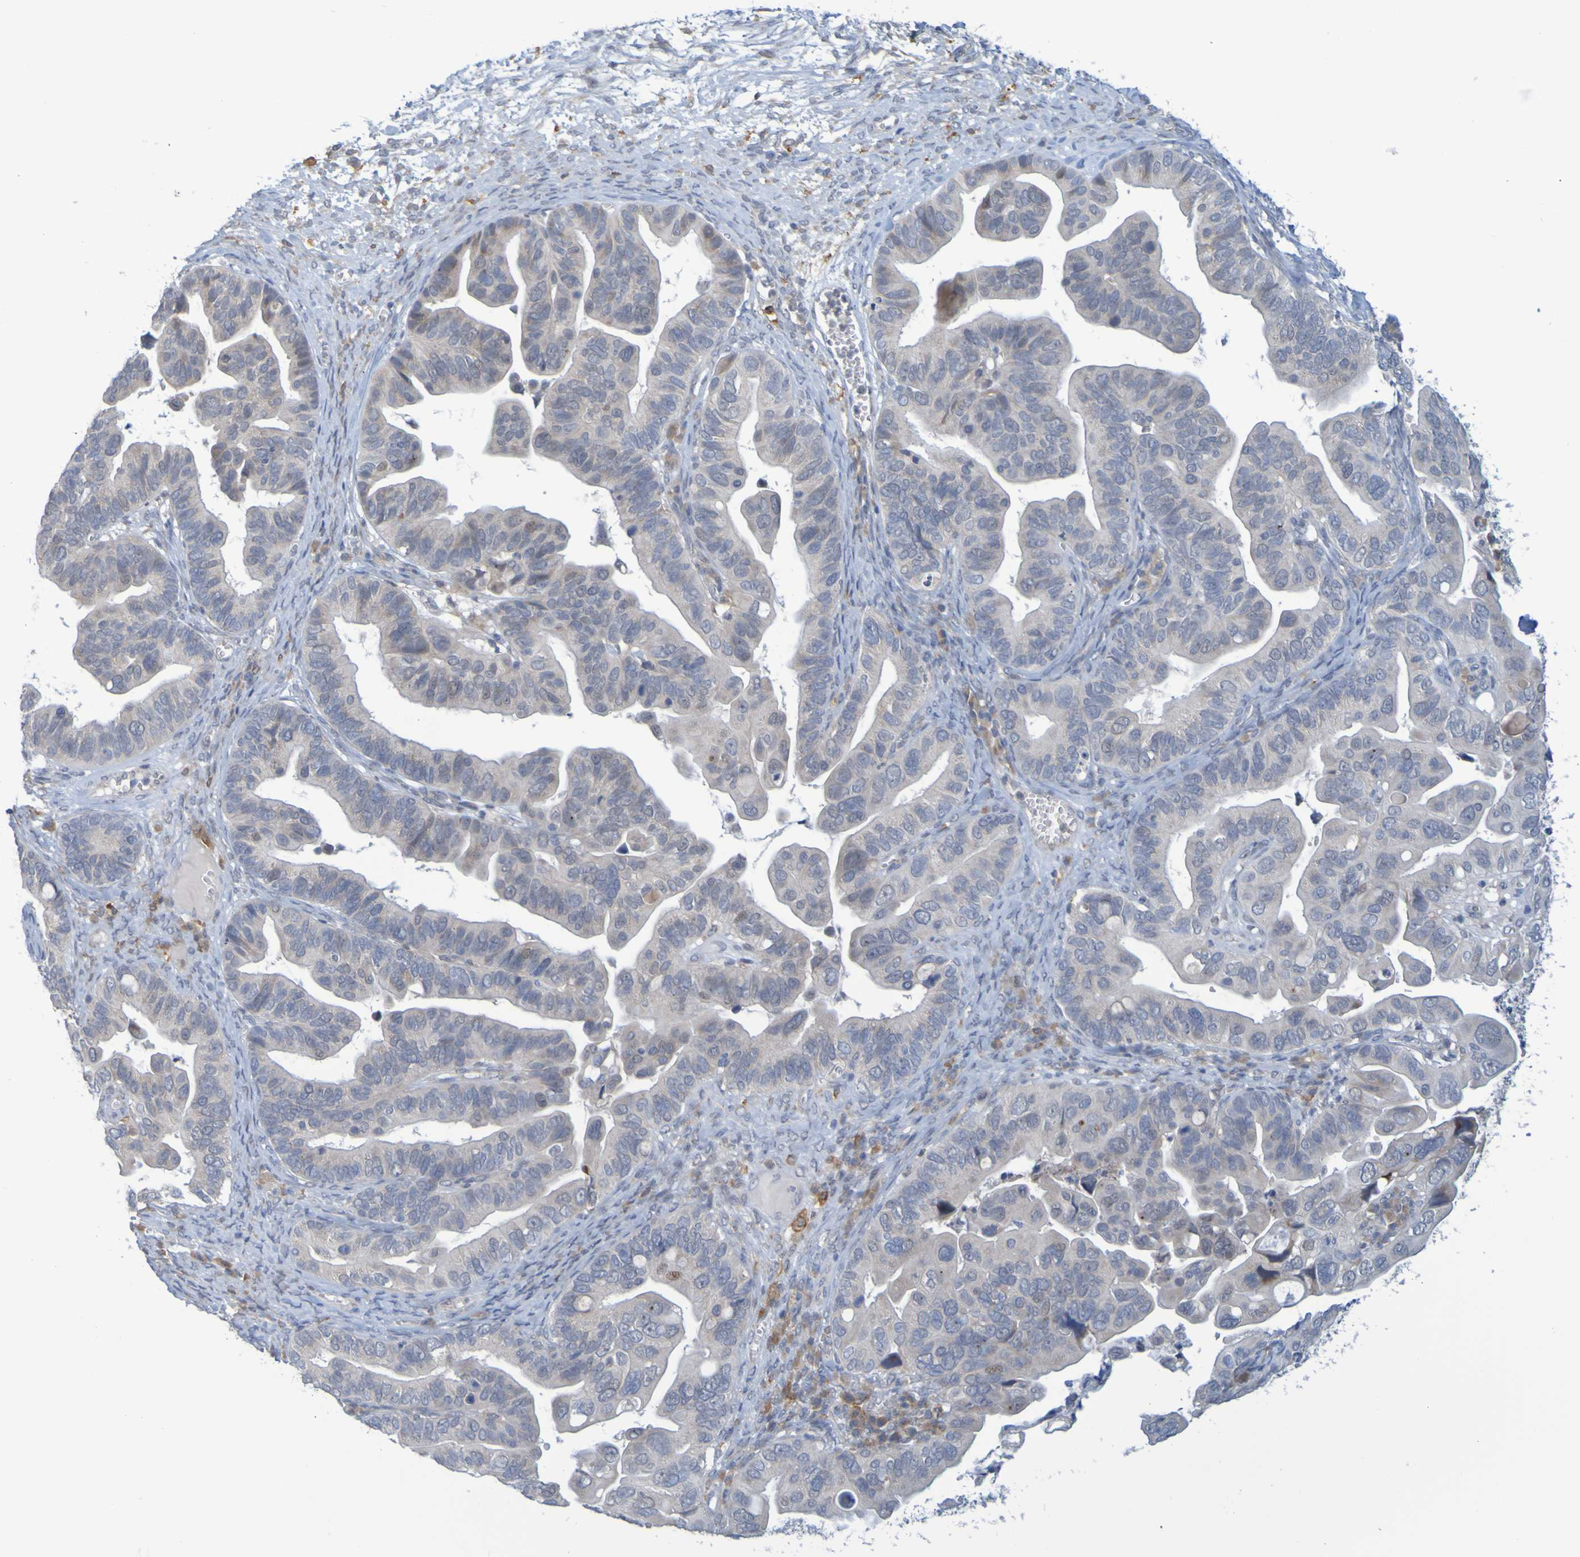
{"staining": {"intensity": "weak", "quantity": "<25%", "location": "cytoplasmic/membranous"}, "tissue": "ovarian cancer", "cell_type": "Tumor cells", "image_type": "cancer", "snomed": [{"axis": "morphology", "description": "Cystadenocarcinoma, serous, NOS"}, {"axis": "topography", "description": "Ovary"}], "caption": "Immunohistochemistry image of ovarian serous cystadenocarcinoma stained for a protein (brown), which demonstrates no expression in tumor cells.", "gene": "LILRB5", "patient": {"sex": "female", "age": 56}}